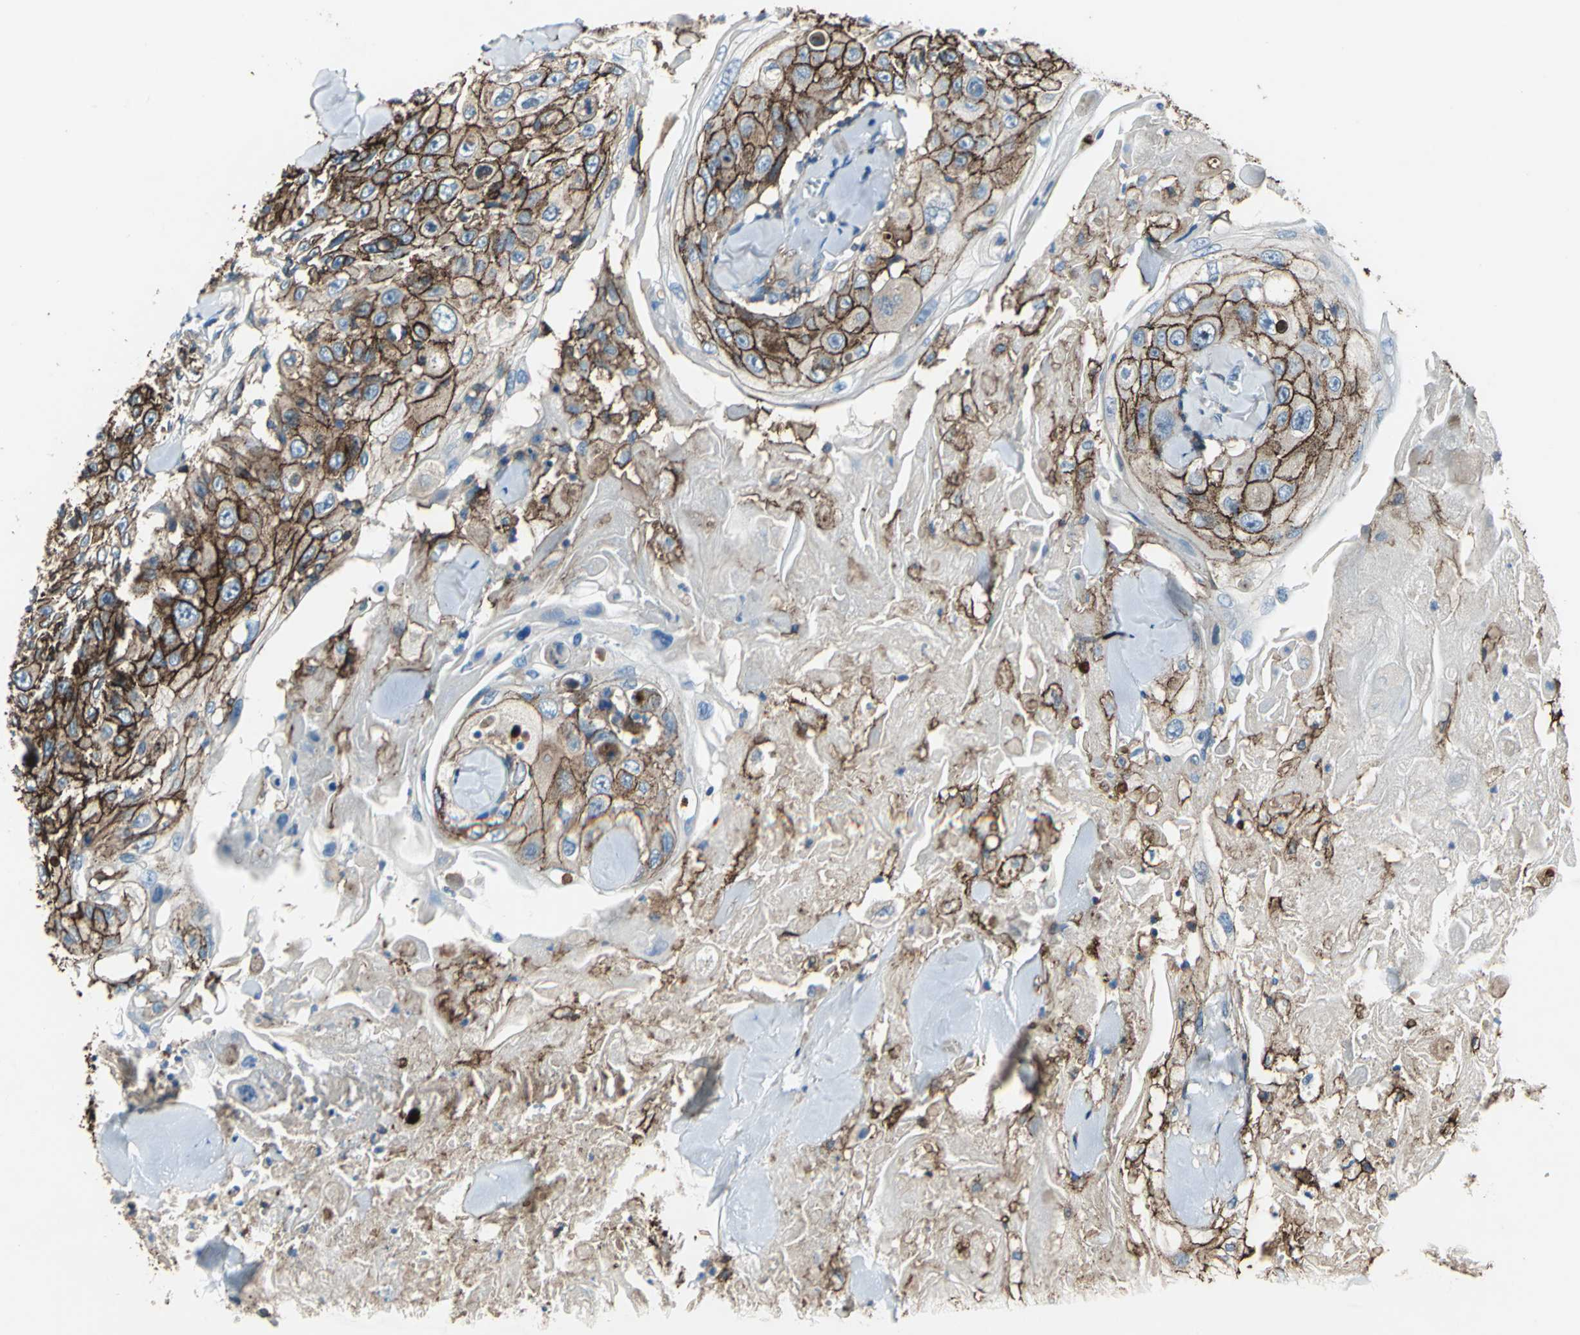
{"staining": {"intensity": "strong", "quantity": ">75%", "location": "cytoplasmic/membranous"}, "tissue": "skin cancer", "cell_type": "Tumor cells", "image_type": "cancer", "snomed": [{"axis": "morphology", "description": "Squamous cell carcinoma, NOS"}, {"axis": "topography", "description": "Skin"}], "caption": "About >75% of tumor cells in skin cancer show strong cytoplasmic/membranous protein positivity as visualized by brown immunohistochemical staining.", "gene": "CD44", "patient": {"sex": "male", "age": 86}}